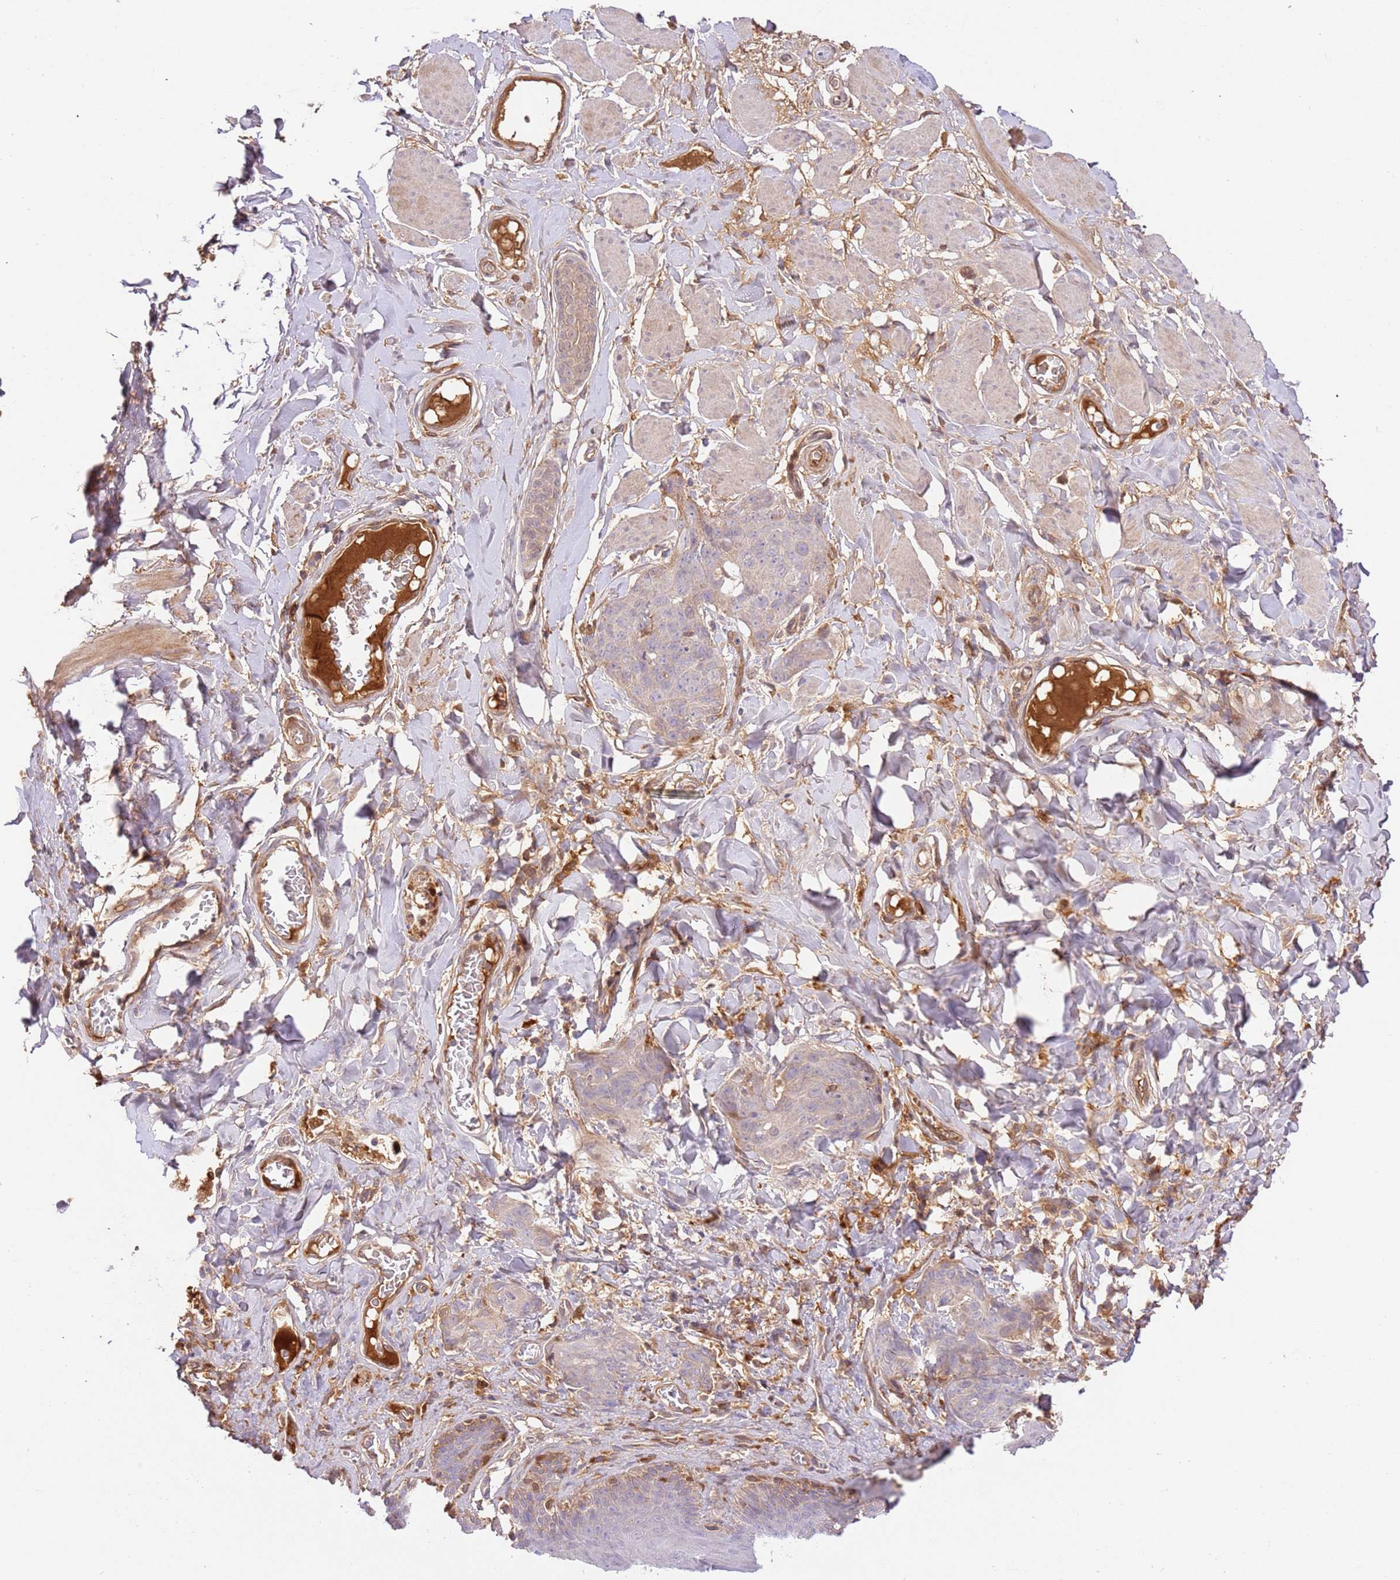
{"staining": {"intensity": "negative", "quantity": "none", "location": "none"}, "tissue": "skin cancer", "cell_type": "Tumor cells", "image_type": "cancer", "snomed": [{"axis": "morphology", "description": "Squamous cell carcinoma, NOS"}, {"axis": "topography", "description": "Skin"}, {"axis": "topography", "description": "Vulva"}], "caption": "This is an immunohistochemistry (IHC) photomicrograph of human skin cancer (squamous cell carcinoma). There is no positivity in tumor cells.", "gene": "C8G", "patient": {"sex": "female", "age": 85}}